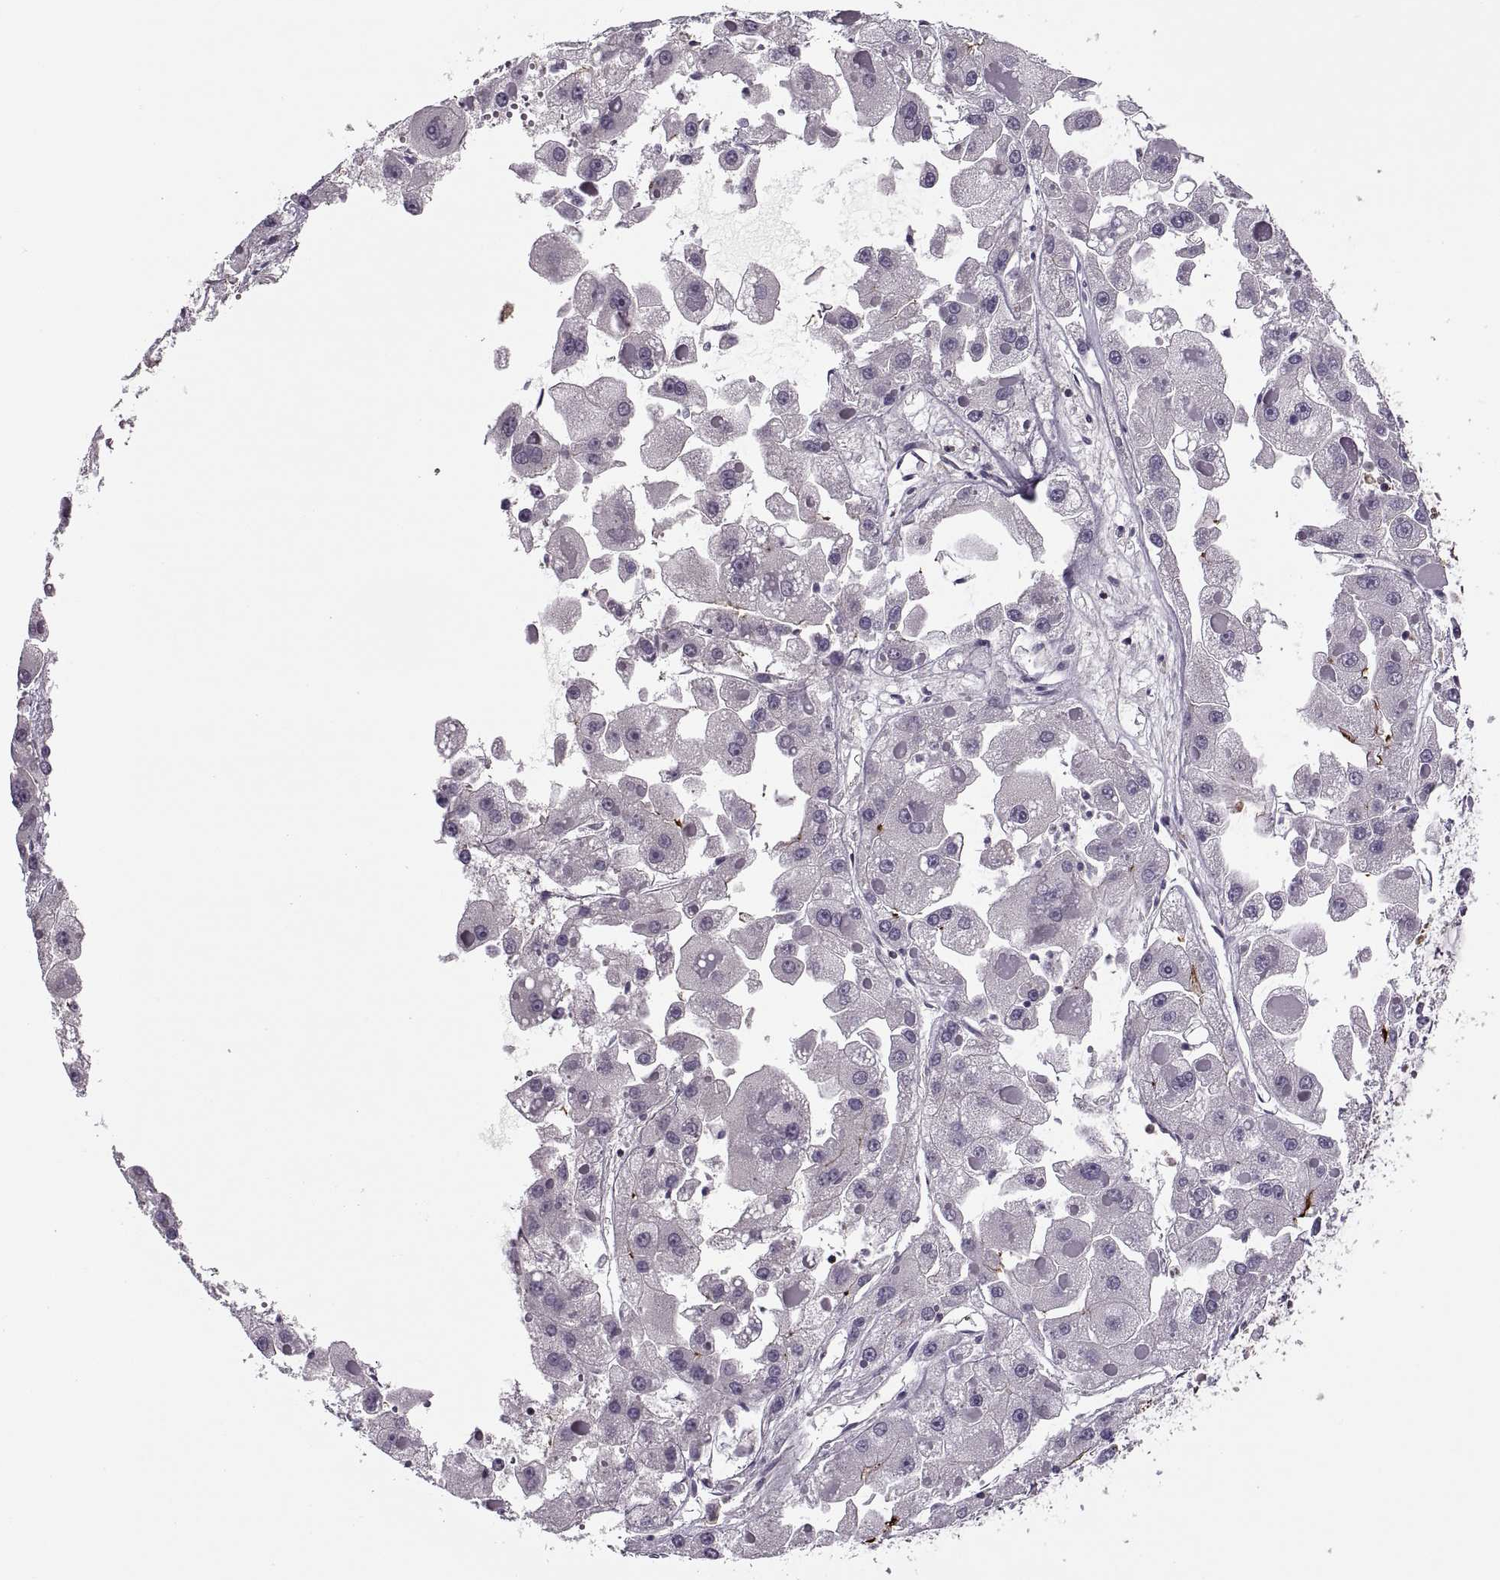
{"staining": {"intensity": "negative", "quantity": "none", "location": "none"}, "tissue": "liver cancer", "cell_type": "Tumor cells", "image_type": "cancer", "snomed": [{"axis": "morphology", "description": "Carcinoma, Hepatocellular, NOS"}, {"axis": "topography", "description": "Liver"}], "caption": "An immunohistochemistry (IHC) micrograph of hepatocellular carcinoma (liver) is shown. There is no staining in tumor cells of hepatocellular carcinoma (liver).", "gene": "SLC2A3", "patient": {"sex": "female", "age": 73}}